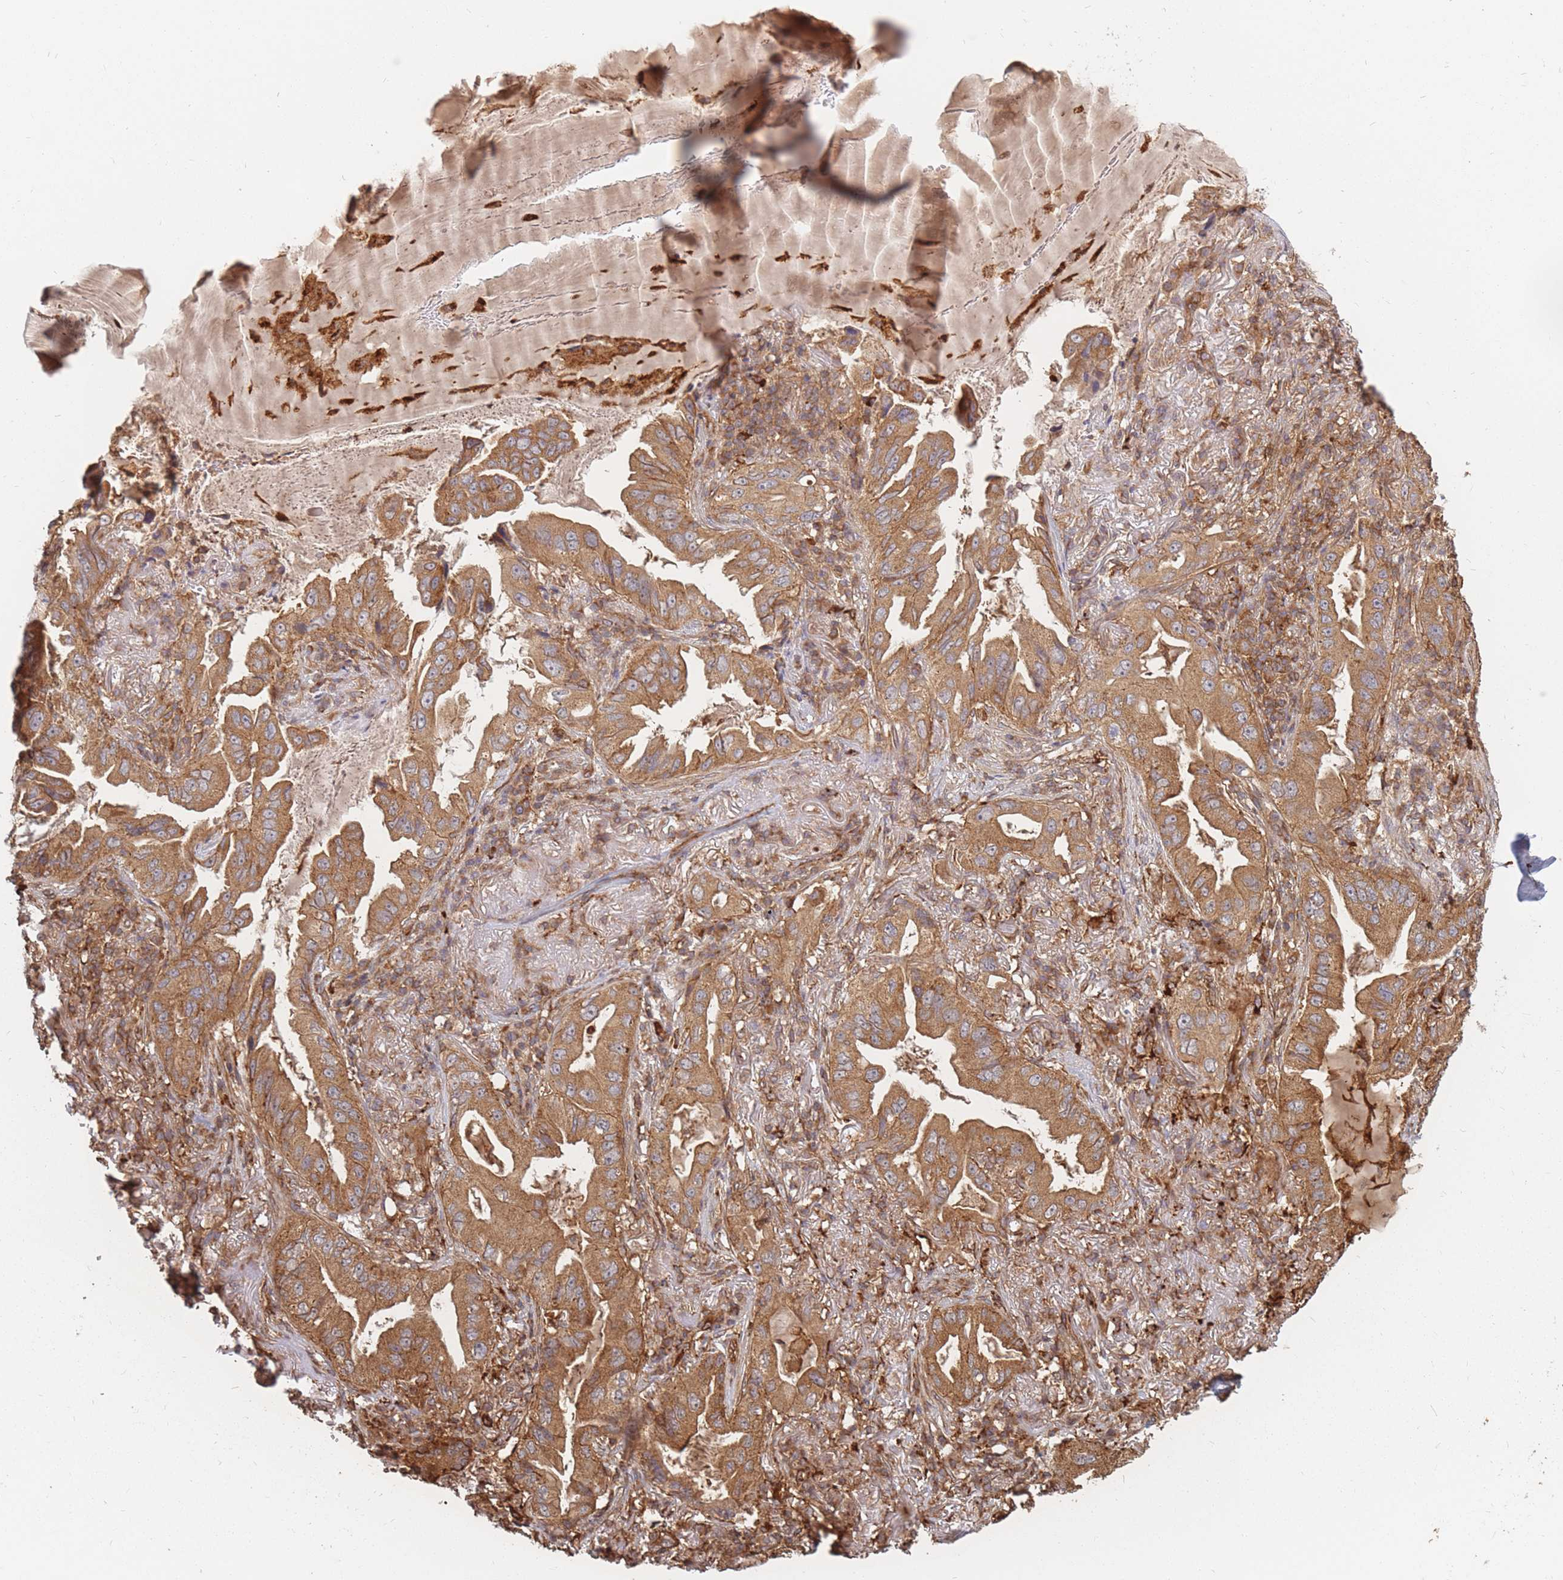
{"staining": {"intensity": "moderate", "quantity": ">75%", "location": "cytoplasmic/membranous"}, "tissue": "lung cancer", "cell_type": "Tumor cells", "image_type": "cancer", "snomed": [{"axis": "morphology", "description": "Adenocarcinoma, NOS"}, {"axis": "topography", "description": "Lung"}], "caption": "This is a histology image of immunohistochemistry staining of lung adenocarcinoma, which shows moderate staining in the cytoplasmic/membranous of tumor cells.", "gene": "RASSF2", "patient": {"sex": "female", "age": 69}}